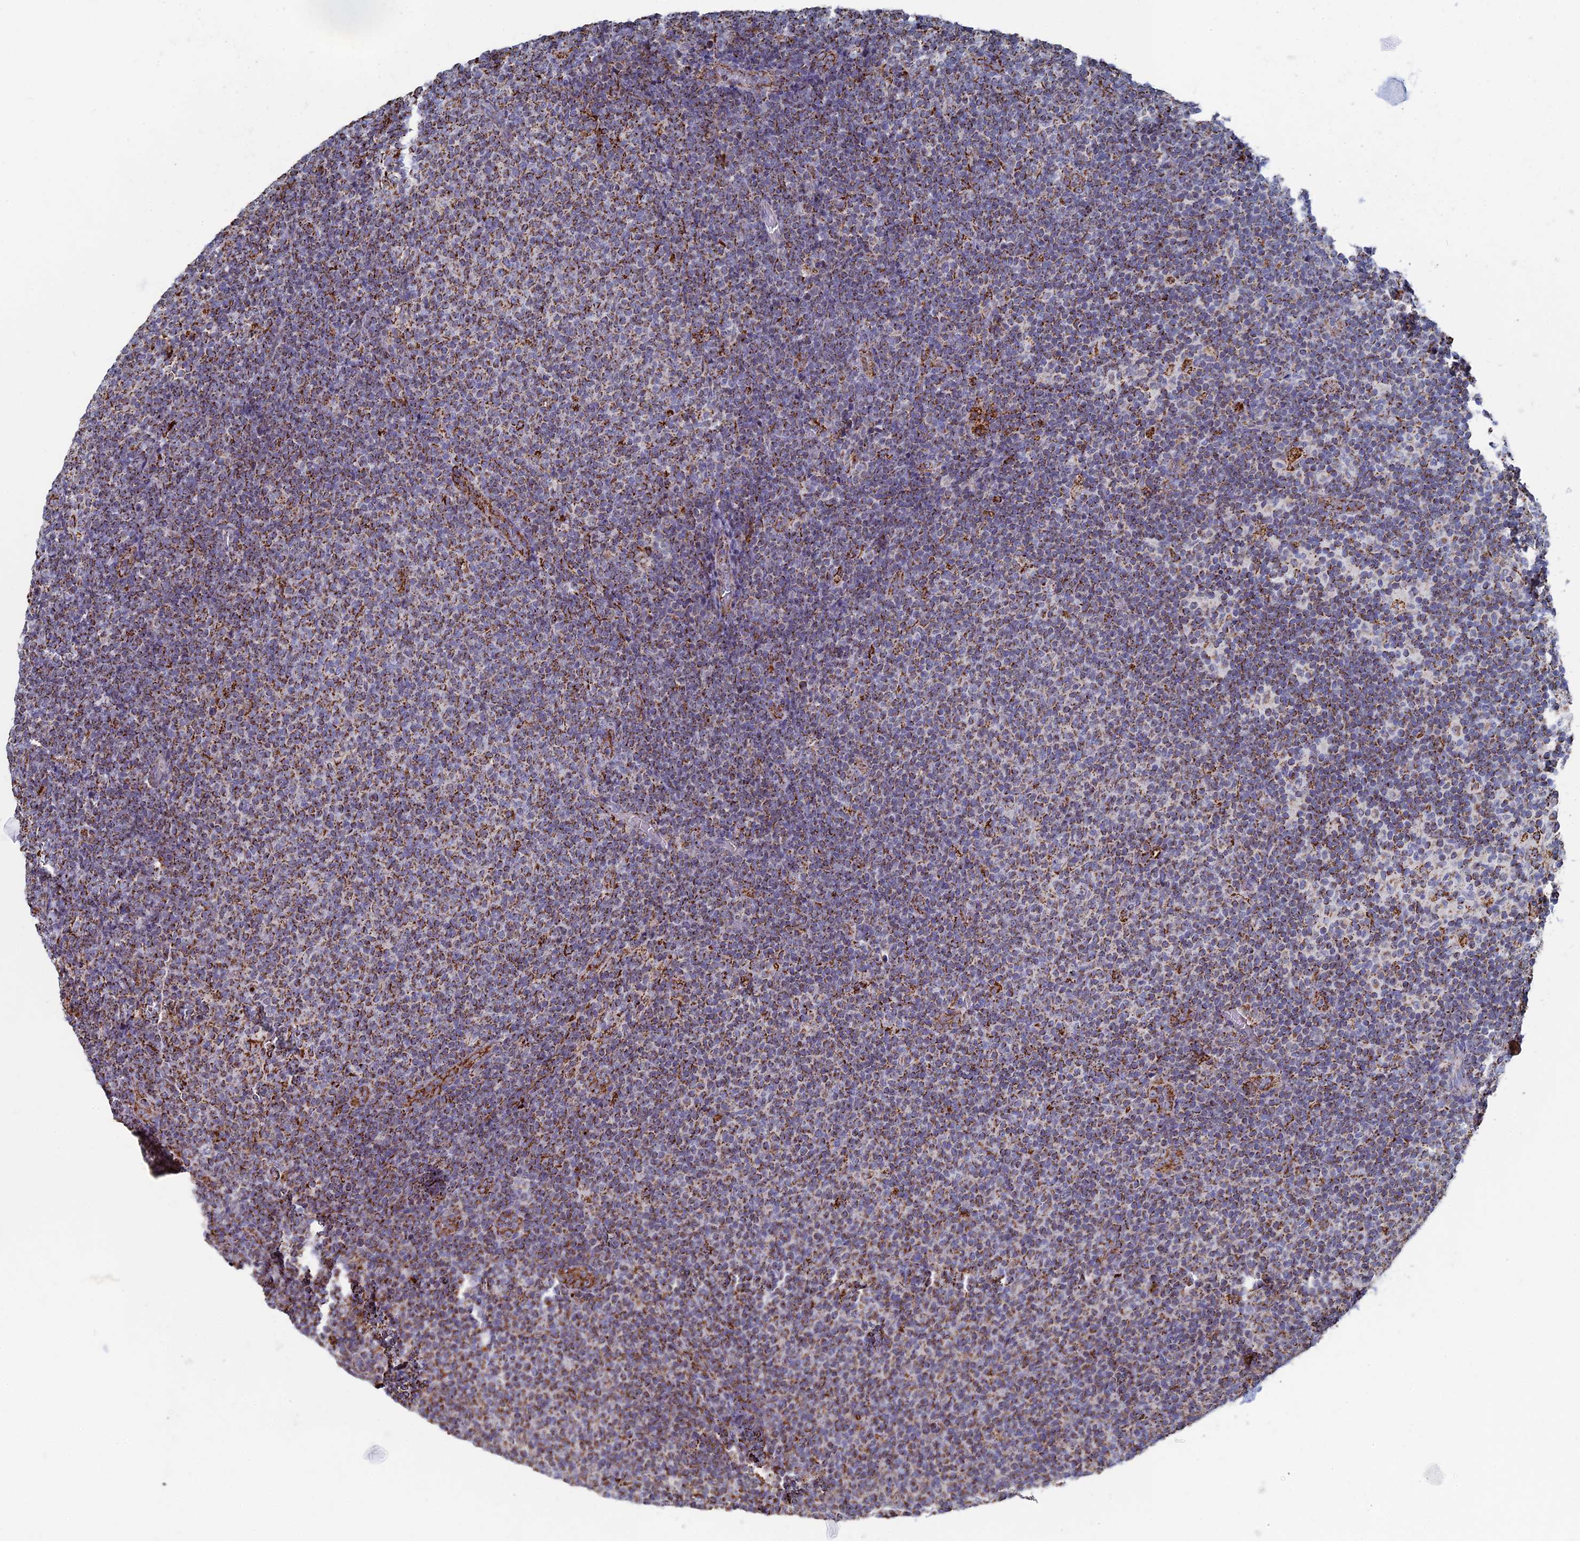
{"staining": {"intensity": "moderate", "quantity": "25%-75%", "location": "cytoplasmic/membranous"}, "tissue": "lymphoma", "cell_type": "Tumor cells", "image_type": "cancer", "snomed": [{"axis": "morphology", "description": "Malignant lymphoma, non-Hodgkin's type, Low grade"}, {"axis": "topography", "description": "Lymph node"}], "caption": "Human malignant lymphoma, non-Hodgkin's type (low-grade) stained for a protein (brown) exhibits moderate cytoplasmic/membranous positive expression in approximately 25%-75% of tumor cells.", "gene": "SEC24D", "patient": {"sex": "male", "age": 66}}